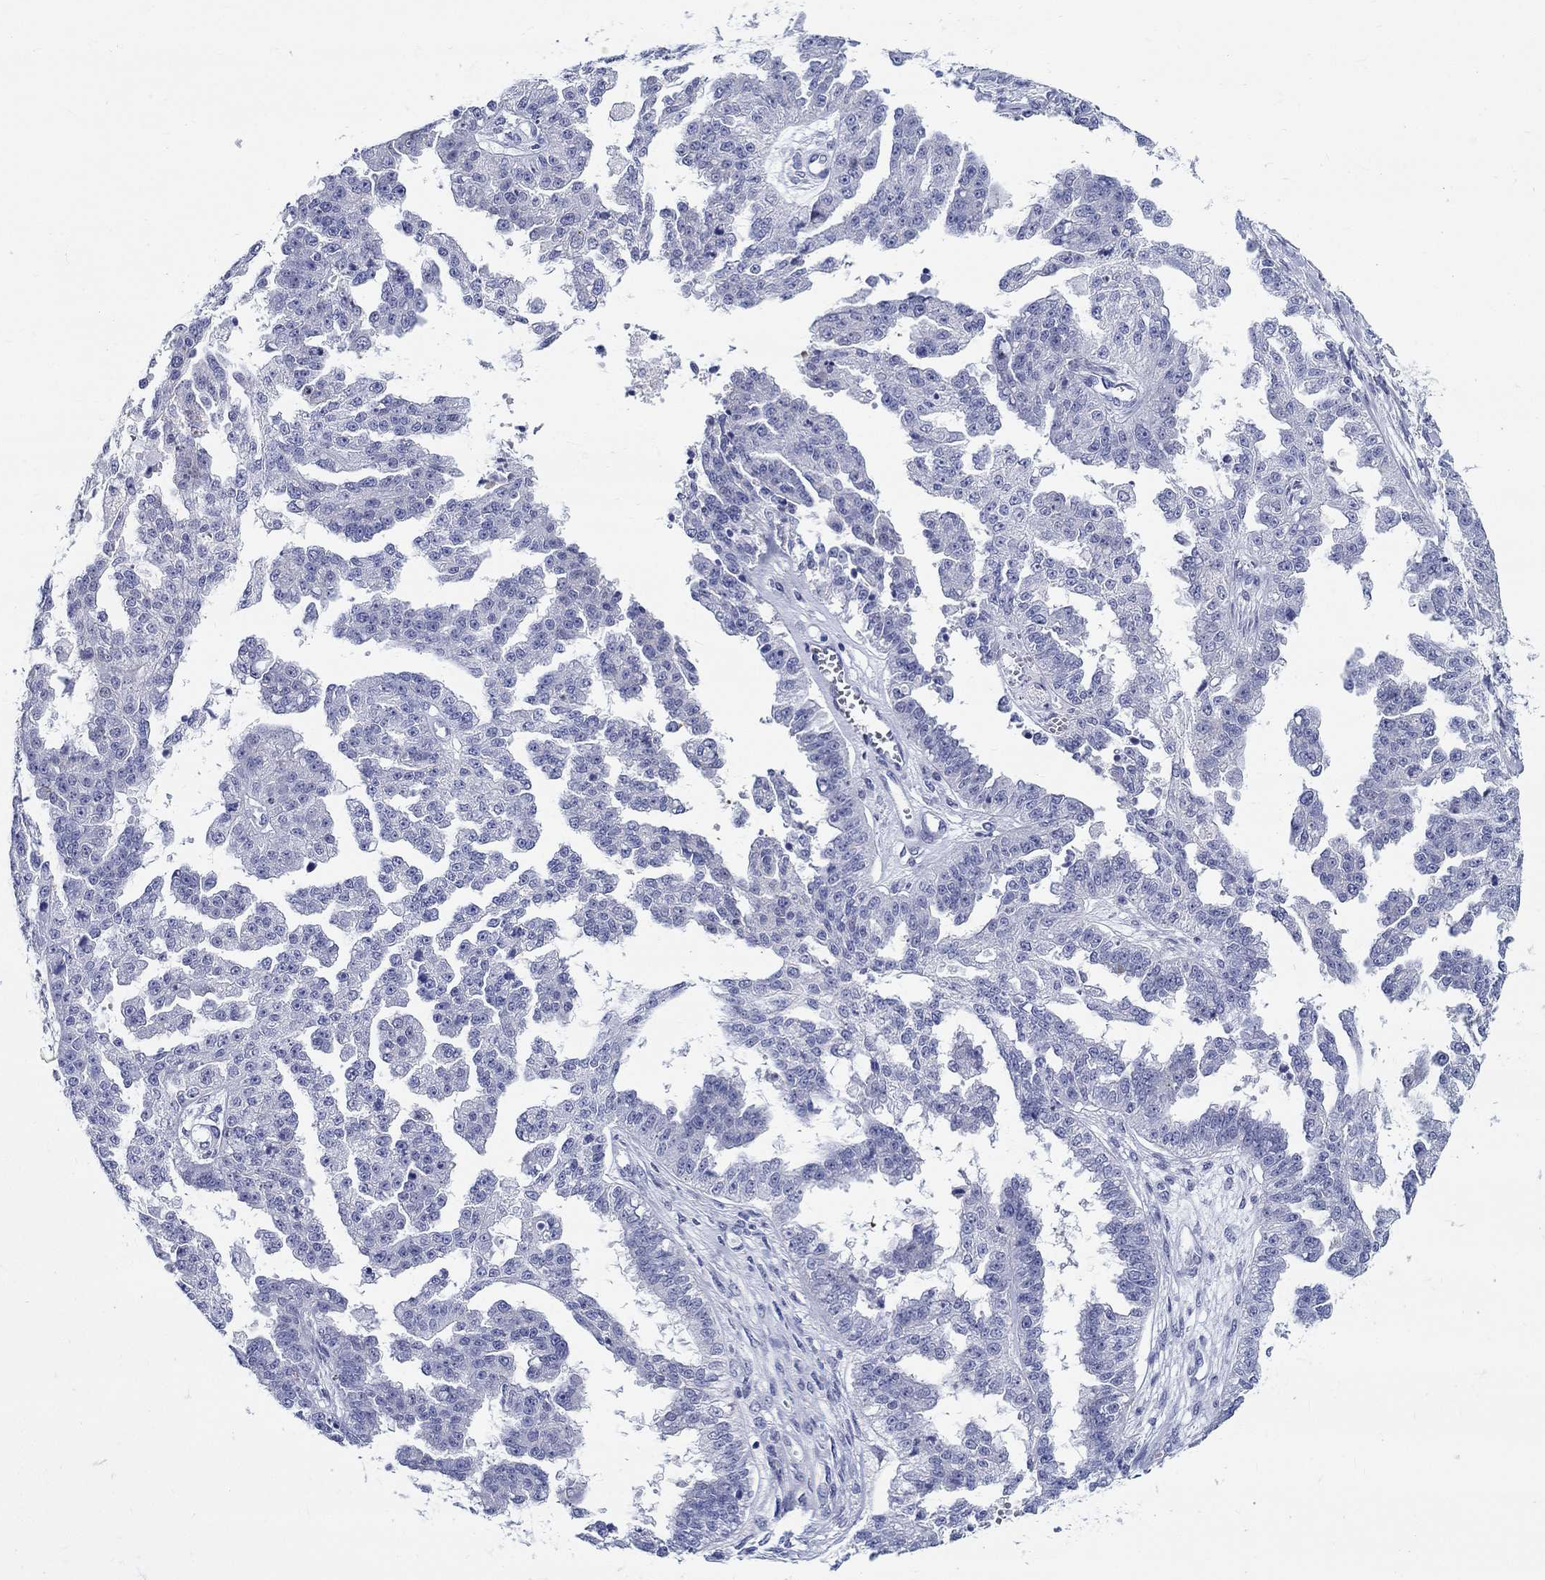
{"staining": {"intensity": "negative", "quantity": "none", "location": "none"}, "tissue": "ovarian cancer", "cell_type": "Tumor cells", "image_type": "cancer", "snomed": [{"axis": "morphology", "description": "Cystadenocarcinoma, serous, NOS"}, {"axis": "topography", "description": "Ovary"}], "caption": "This is an immunohistochemistry micrograph of serous cystadenocarcinoma (ovarian). There is no positivity in tumor cells.", "gene": "CRYGS", "patient": {"sex": "female", "age": 58}}